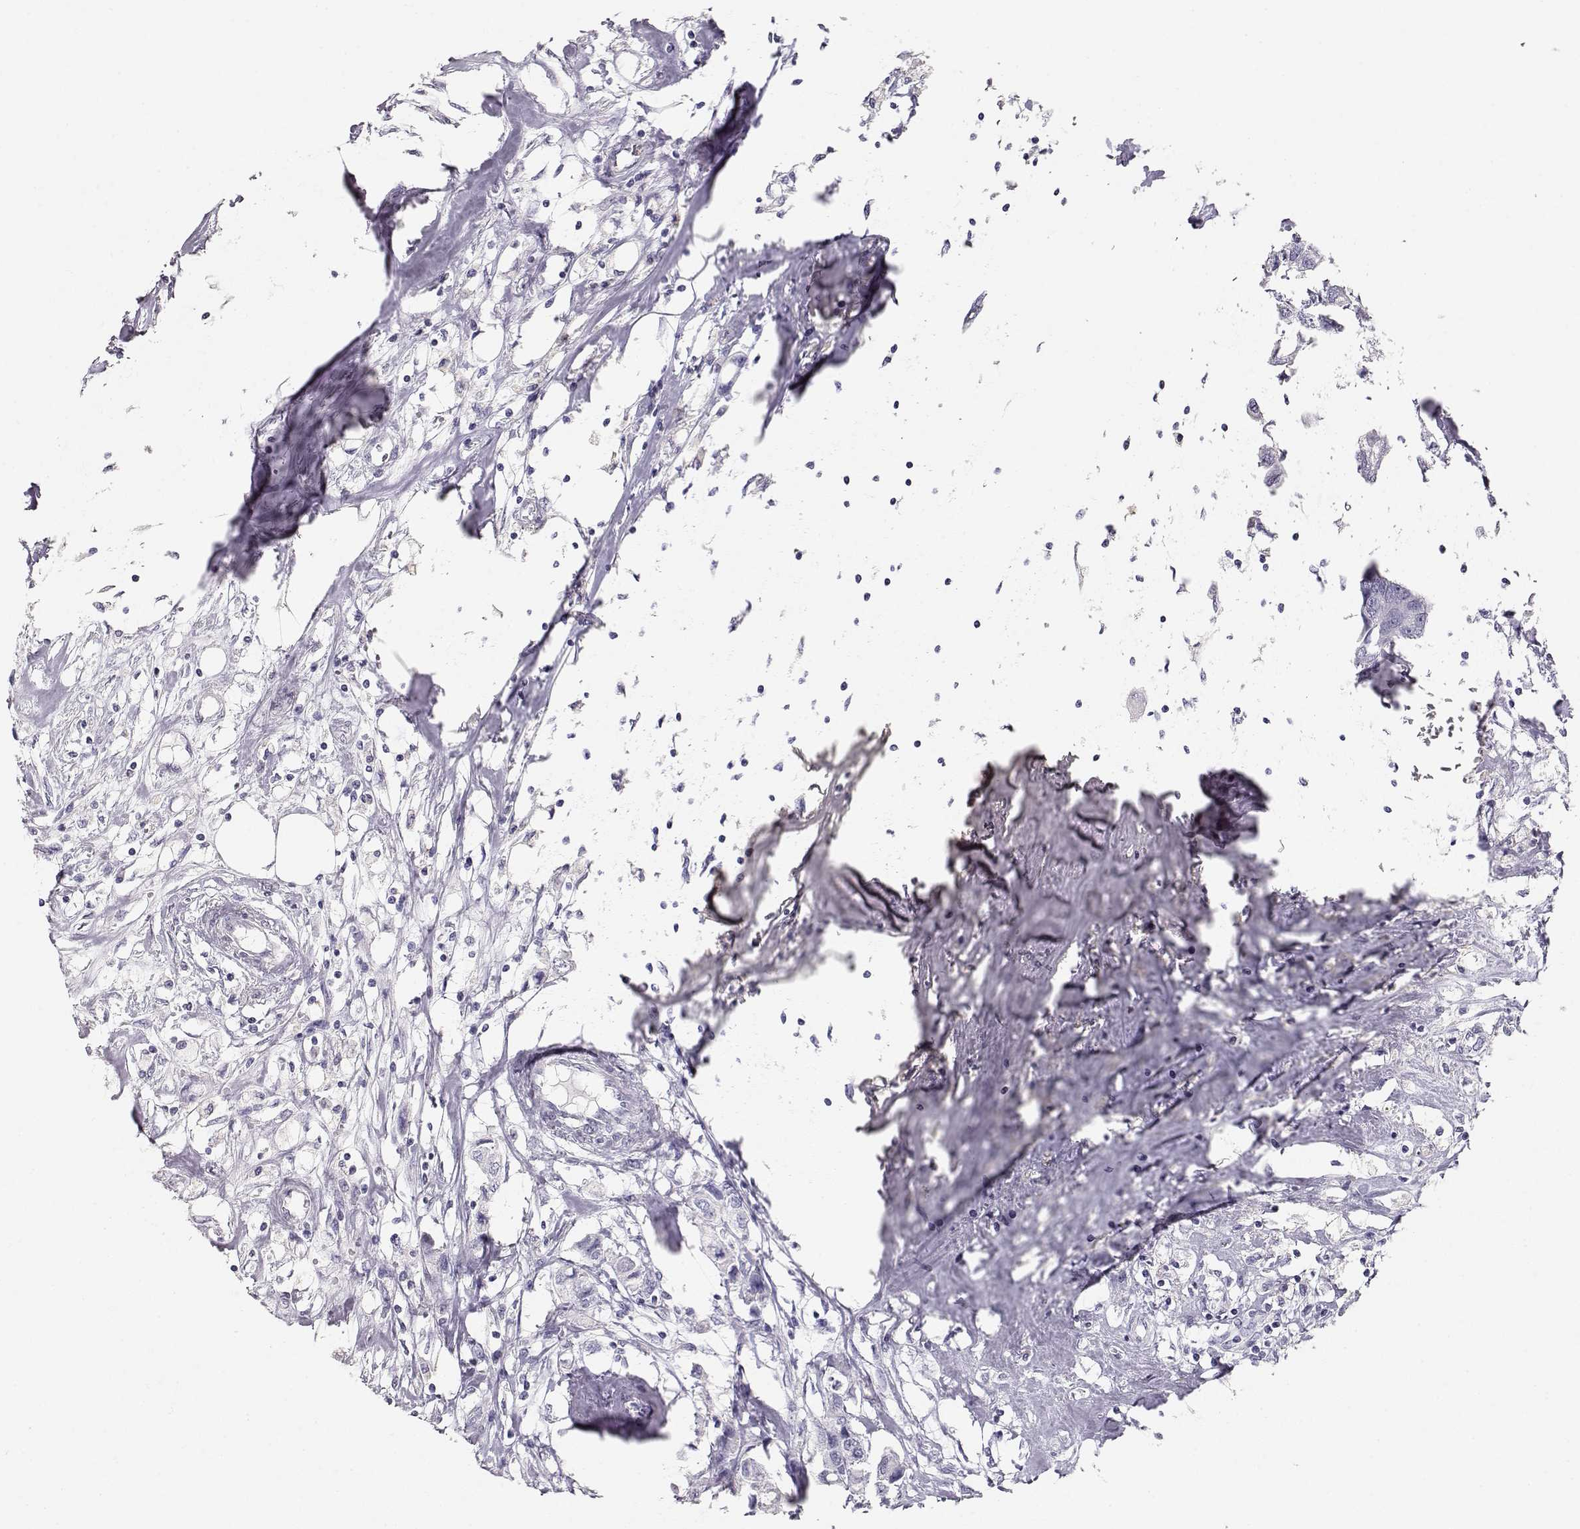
{"staining": {"intensity": "negative", "quantity": "none", "location": "none"}, "tissue": "breast cancer", "cell_type": "Tumor cells", "image_type": "cancer", "snomed": [{"axis": "morphology", "description": "Duct carcinoma"}, {"axis": "topography", "description": "Breast"}], "caption": "DAB immunohistochemical staining of breast cancer displays no significant staining in tumor cells.", "gene": "MAGEC1", "patient": {"sex": "female", "age": 80}}